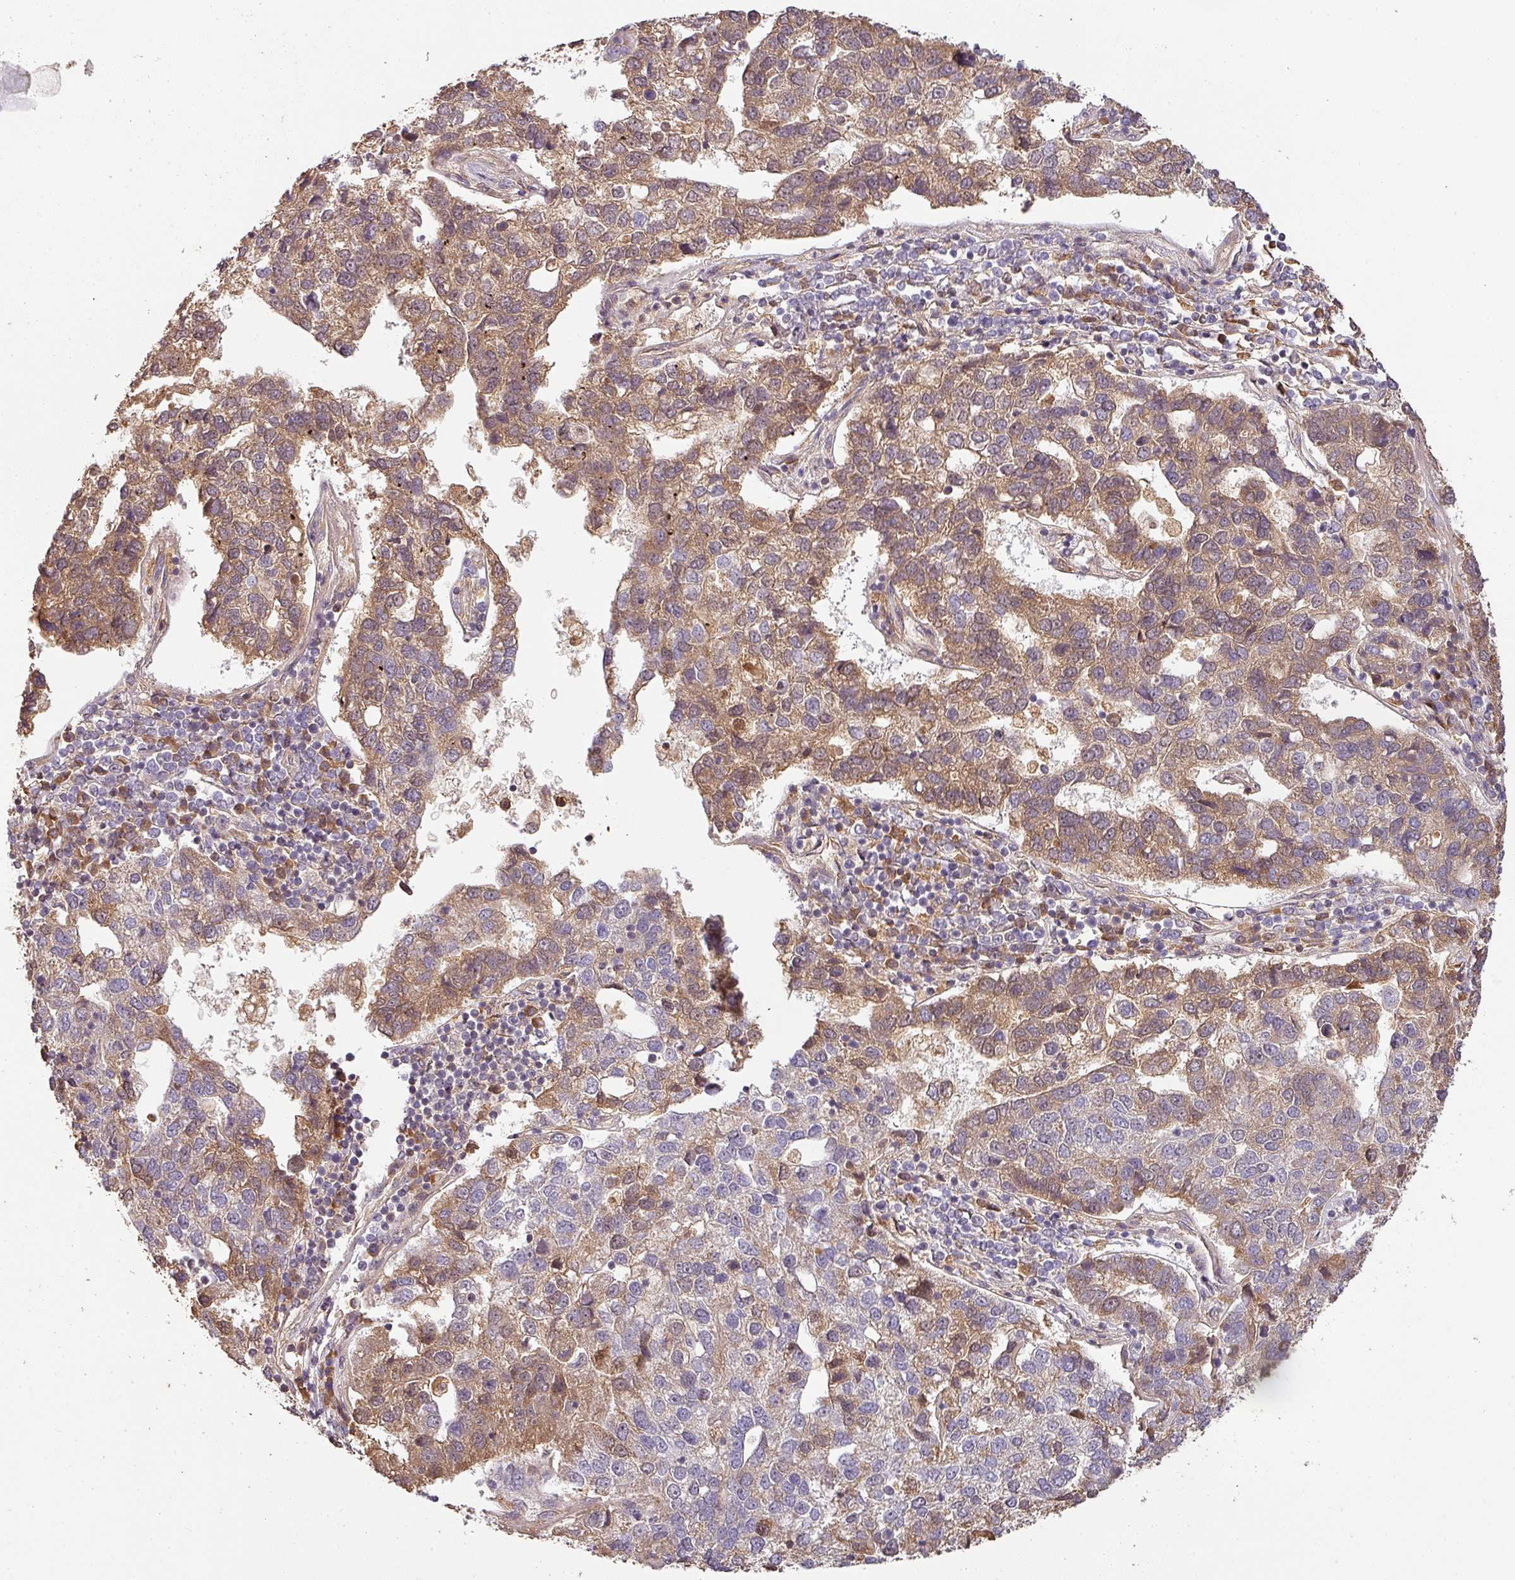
{"staining": {"intensity": "weak", "quantity": "25%-75%", "location": "cytoplasmic/membranous"}, "tissue": "pancreatic cancer", "cell_type": "Tumor cells", "image_type": "cancer", "snomed": [{"axis": "morphology", "description": "Adenocarcinoma, NOS"}, {"axis": "topography", "description": "Pancreas"}], "caption": "A photomicrograph of human adenocarcinoma (pancreatic) stained for a protein exhibits weak cytoplasmic/membranous brown staining in tumor cells.", "gene": "BPIFB3", "patient": {"sex": "female", "age": 61}}